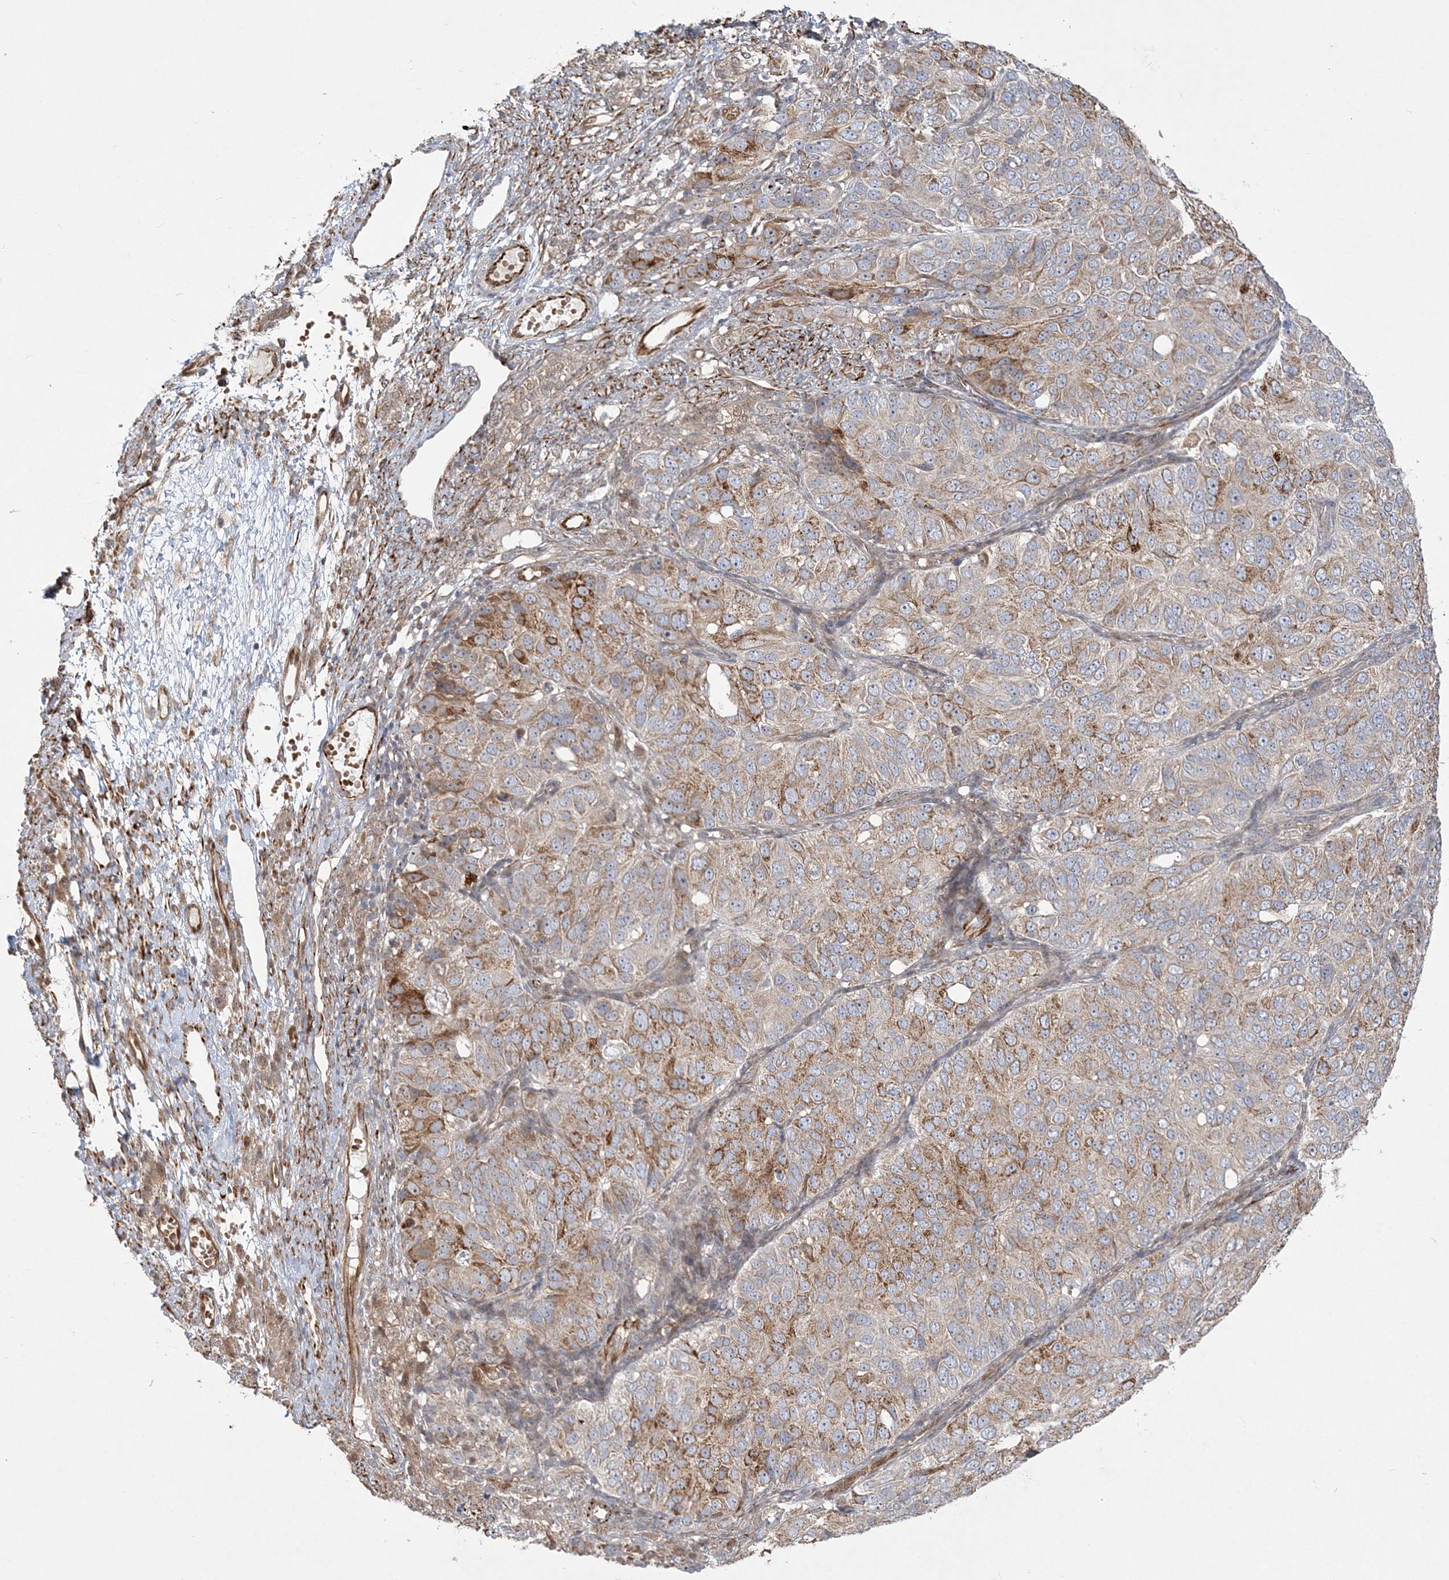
{"staining": {"intensity": "moderate", "quantity": ">75%", "location": "cytoplasmic/membranous"}, "tissue": "ovarian cancer", "cell_type": "Tumor cells", "image_type": "cancer", "snomed": [{"axis": "morphology", "description": "Carcinoma, endometroid"}, {"axis": "topography", "description": "Ovary"}], "caption": "About >75% of tumor cells in human endometroid carcinoma (ovarian) show moderate cytoplasmic/membranous protein staining as visualized by brown immunohistochemical staining.", "gene": "INPP1", "patient": {"sex": "female", "age": 51}}